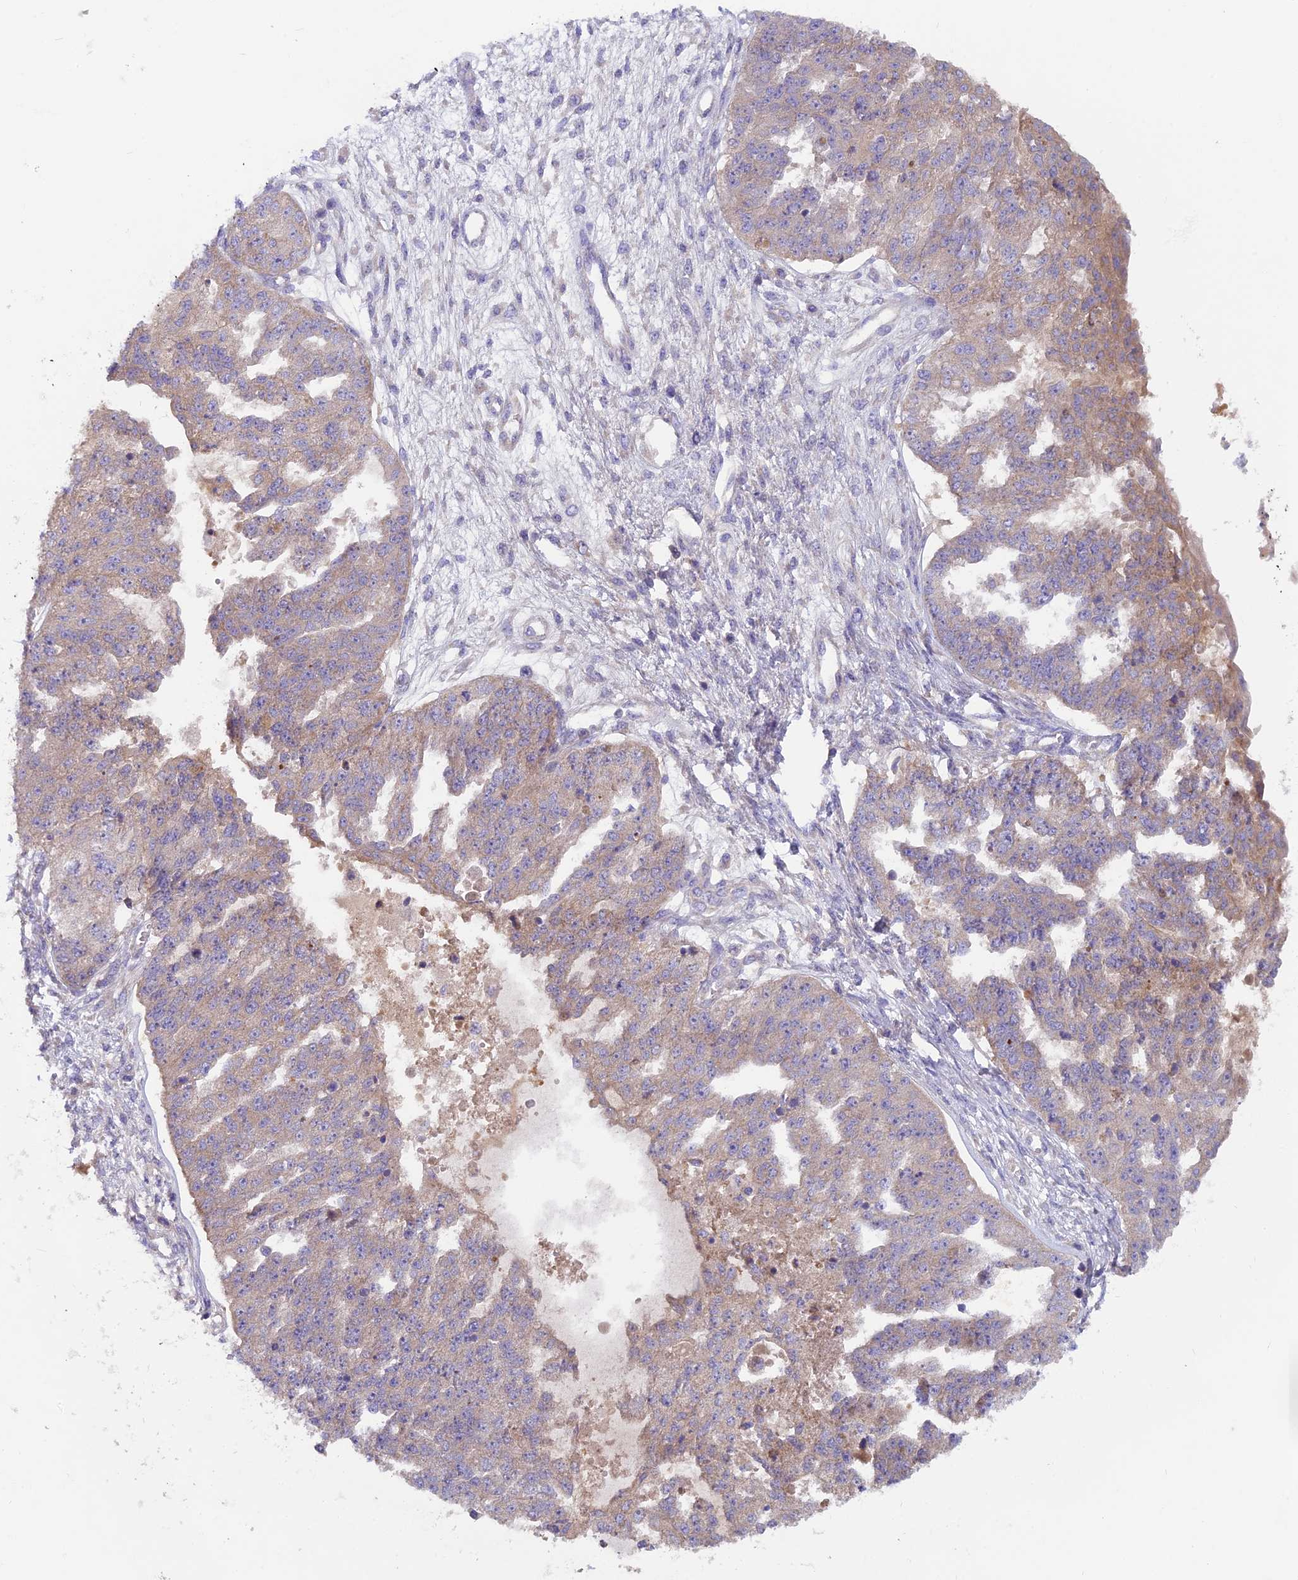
{"staining": {"intensity": "weak", "quantity": "25%-75%", "location": "cytoplasmic/membranous"}, "tissue": "ovarian cancer", "cell_type": "Tumor cells", "image_type": "cancer", "snomed": [{"axis": "morphology", "description": "Cystadenocarcinoma, serous, NOS"}, {"axis": "topography", "description": "Ovary"}], "caption": "The image demonstrates a brown stain indicating the presence of a protein in the cytoplasmic/membranous of tumor cells in serous cystadenocarcinoma (ovarian).", "gene": "PZP", "patient": {"sex": "female", "age": 58}}